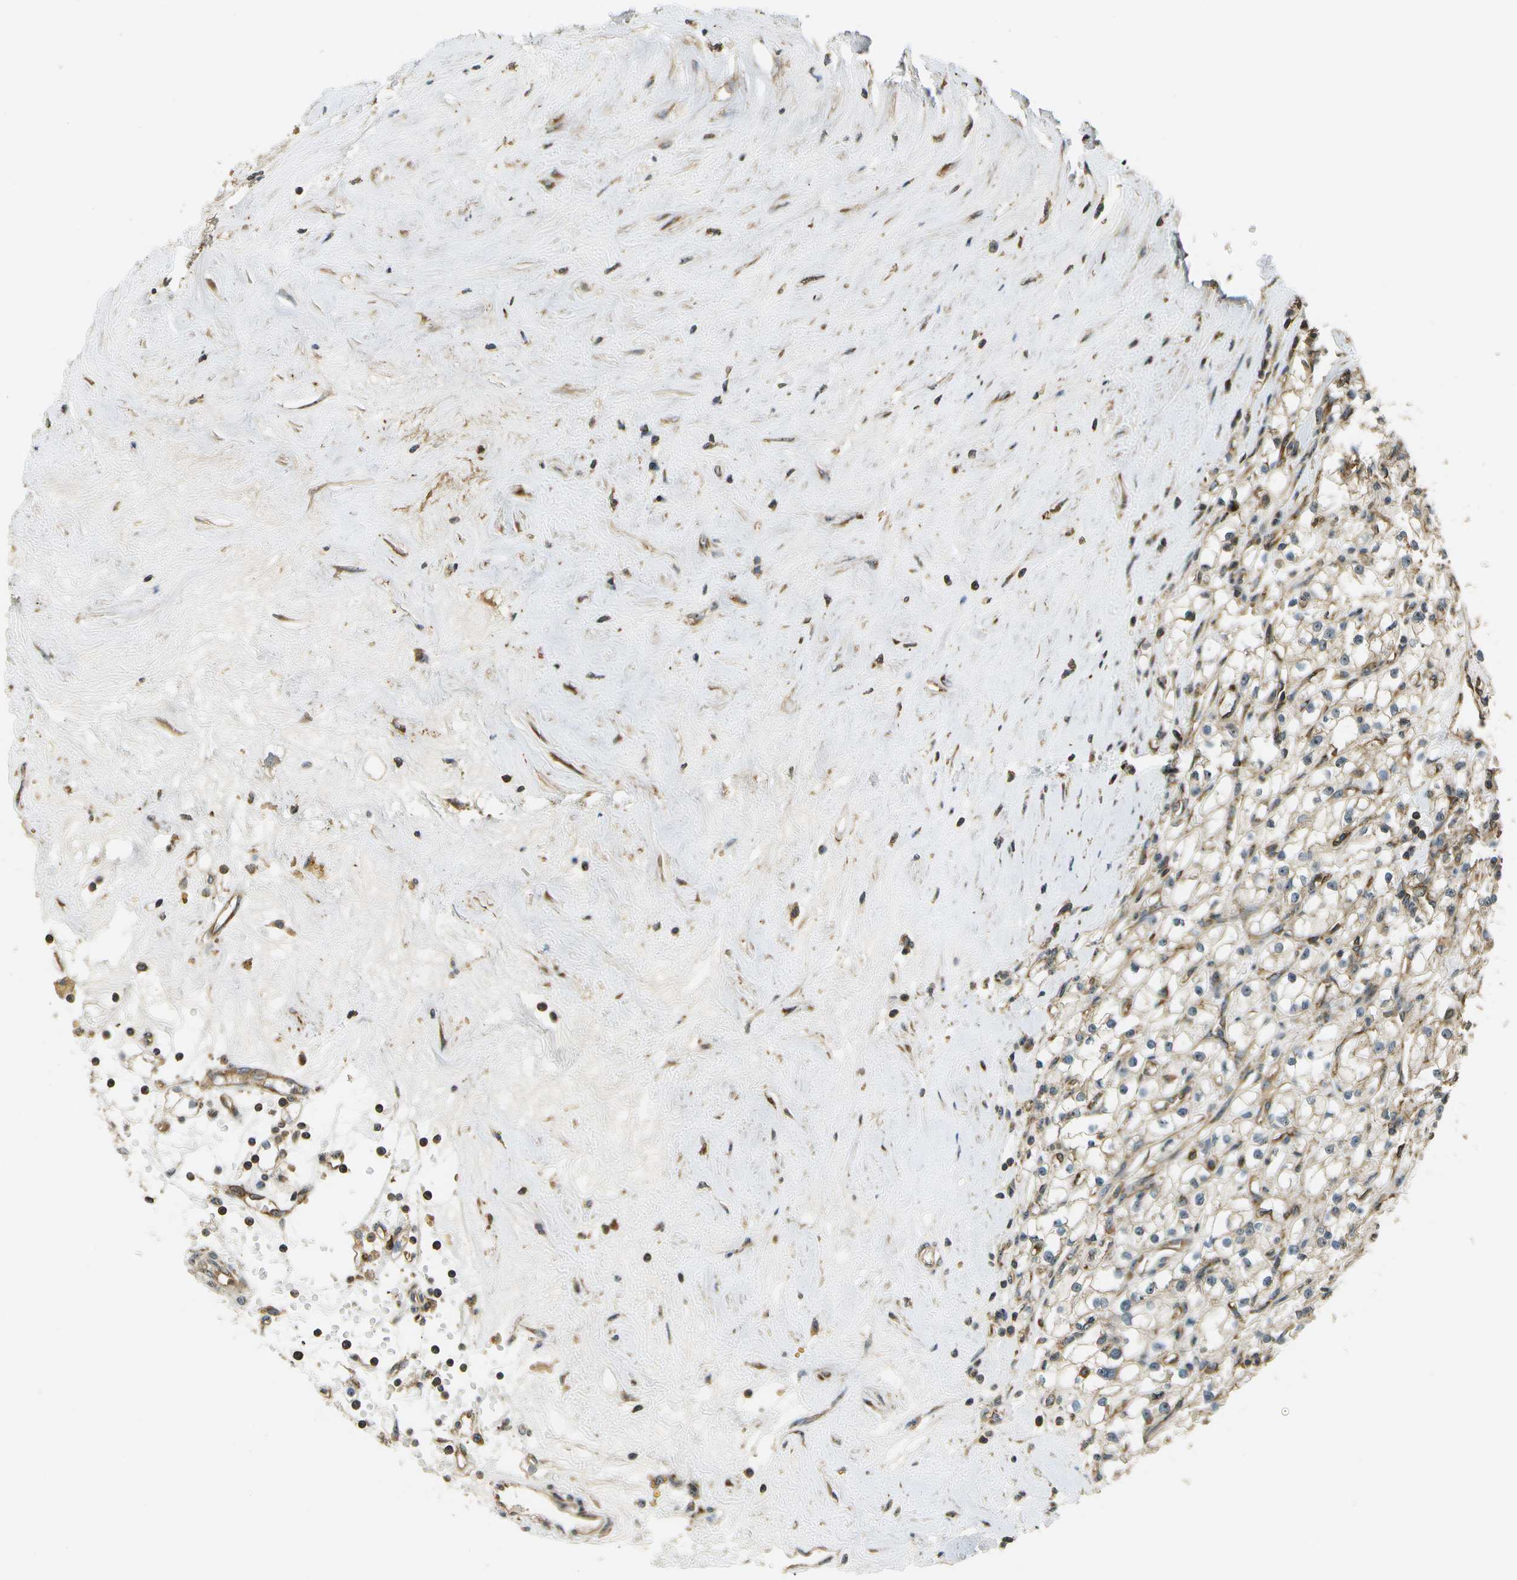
{"staining": {"intensity": "moderate", "quantity": "25%-75%", "location": "cytoplasmic/membranous,nuclear"}, "tissue": "renal cancer", "cell_type": "Tumor cells", "image_type": "cancer", "snomed": [{"axis": "morphology", "description": "Adenocarcinoma, NOS"}, {"axis": "topography", "description": "Kidney"}], "caption": "Immunohistochemistry of renal cancer (adenocarcinoma) reveals medium levels of moderate cytoplasmic/membranous and nuclear positivity in about 25%-75% of tumor cells.", "gene": "LRP12", "patient": {"sex": "male", "age": 56}}